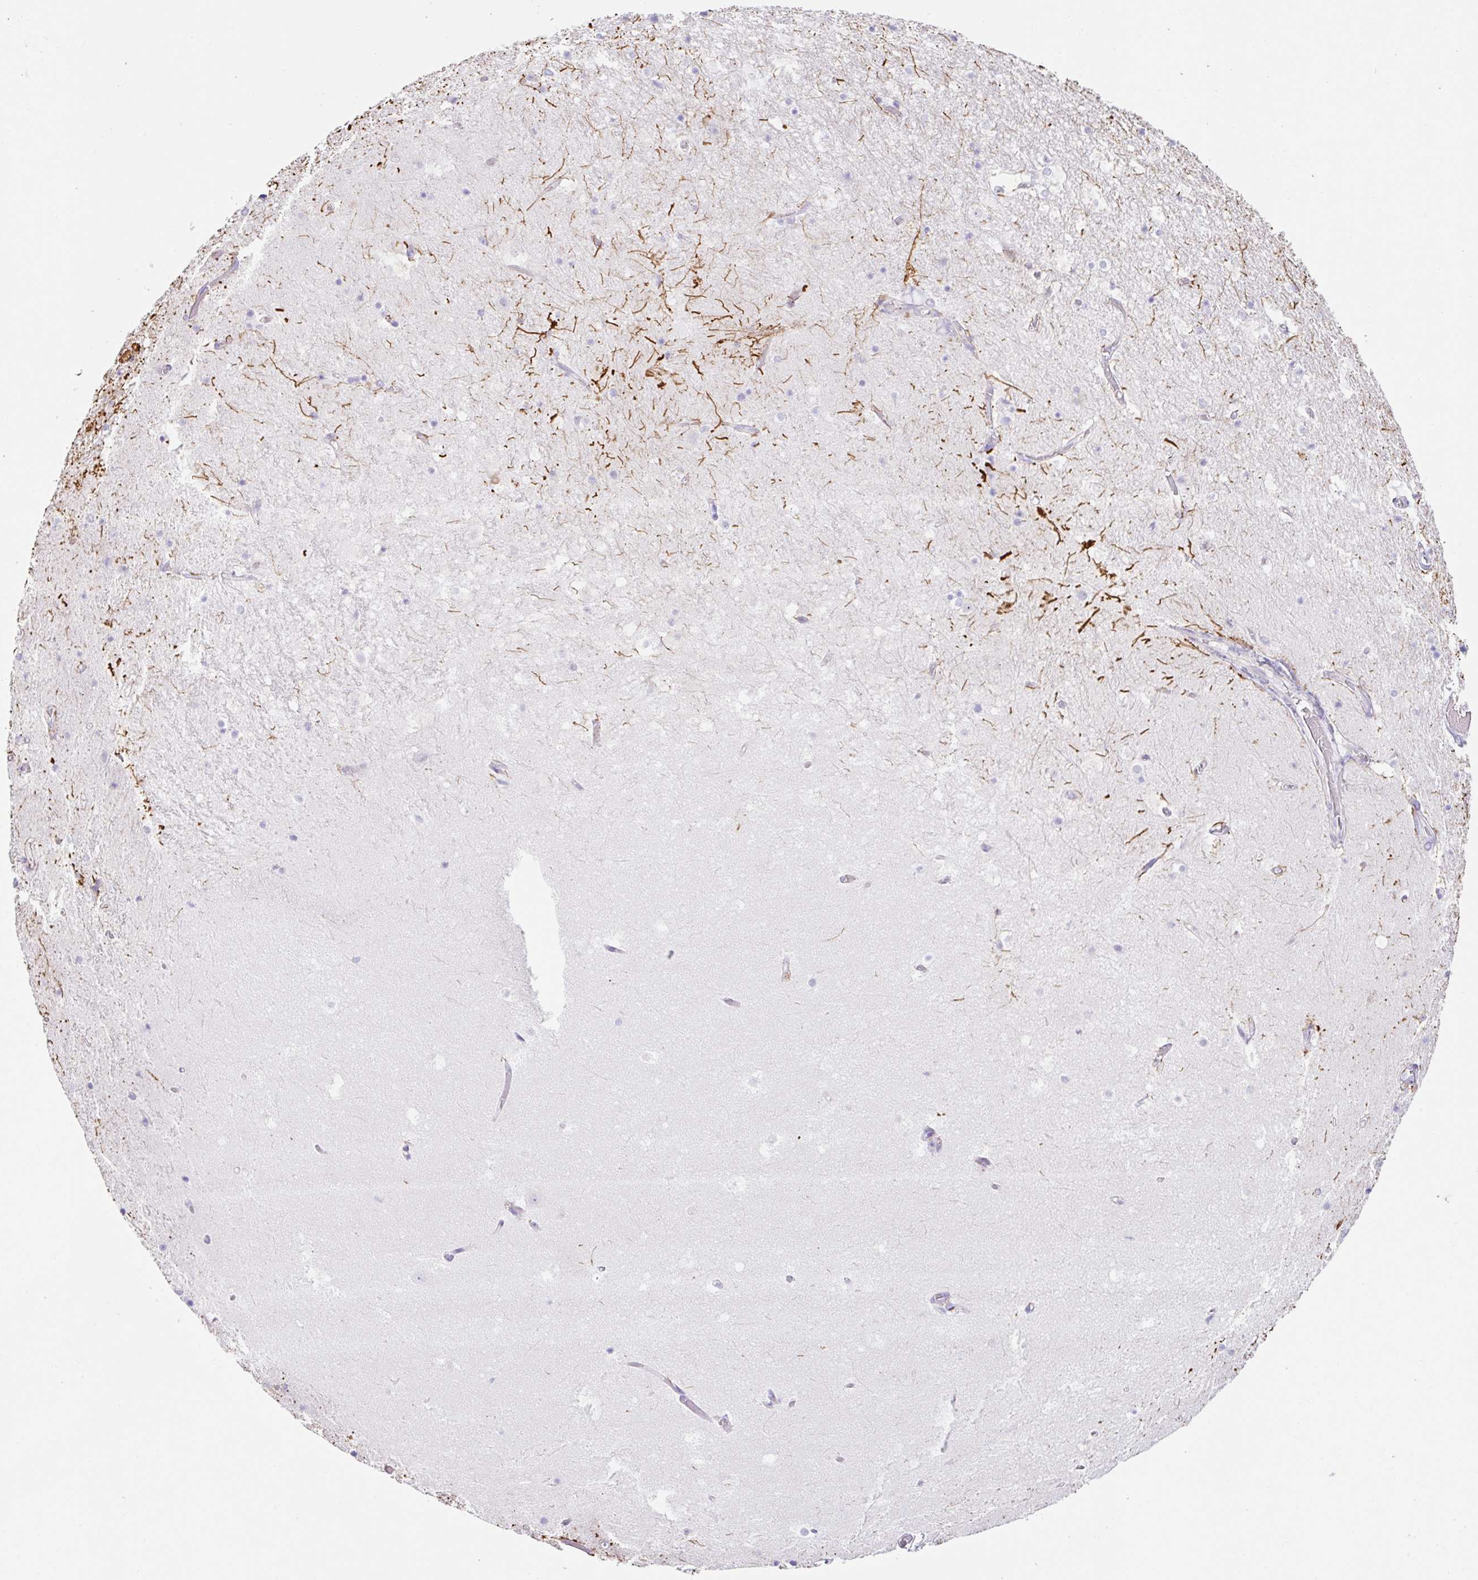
{"staining": {"intensity": "negative", "quantity": "none", "location": "none"}, "tissue": "hippocampus", "cell_type": "Glial cells", "image_type": "normal", "snomed": [{"axis": "morphology", "description": "Normal tissue, NOS"}, {"axis": "topography", "description": "Hippocampus"}], "caption": "This is a photomicrograph of immunohistochemistry staining of benign hippocampus, which shows no positivity in glial cells. (DAB (3,3'-diaminobenzidine) immunohistochemistry visualized using brightfield microscopy, high magnification).", "gene": "DKK4", "patient": {"sex": "female", "age": 52}}